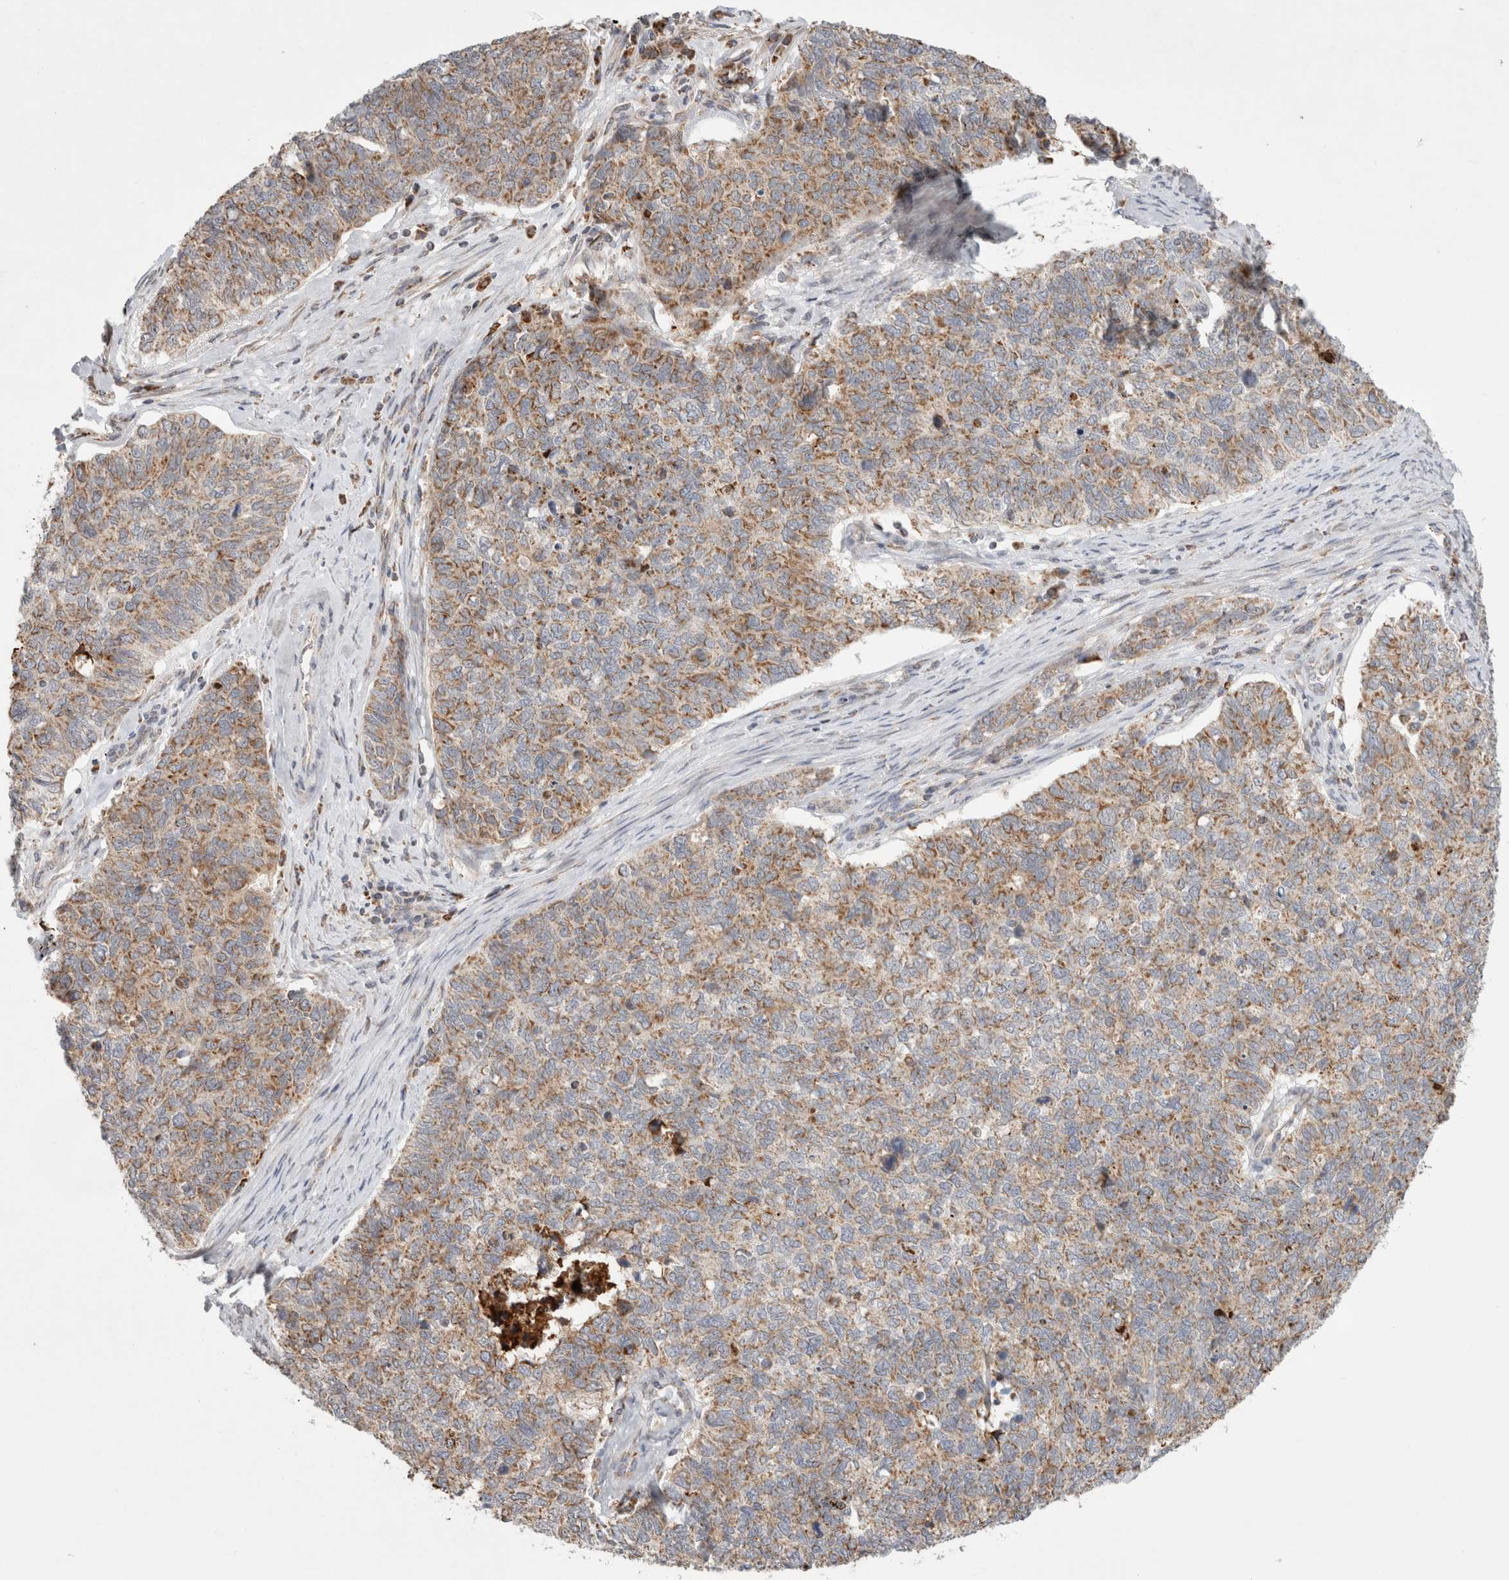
{"staining": {"intensity": "moderate", "quantity": ">75%", "location": "cytoplasmic/membranous"}, "tissue": "cervical cancer", "cell_type": "Tumor cells", "image_type": "cancer", "snomed": [{"axis": "morphology", "description": "Squamous cell carcinoma, NOS"}, {"axis": "topography", "description": "Cervix"}], "caption": "Immunohistochemistry staining of cervical squamous cell carcinoma, which reveals medium levels of moderate cytoplasmic/membranous expression in approximately >75% of tumor cells indicating moderate cytoplasmic/membranous protein positivity. The staining was performed using DAB (brown) for protein detection and nuclei were counterstained in hematoxylin (blue).", "gene": "HROB", "patient": {"sex": "female", "age": 63}}